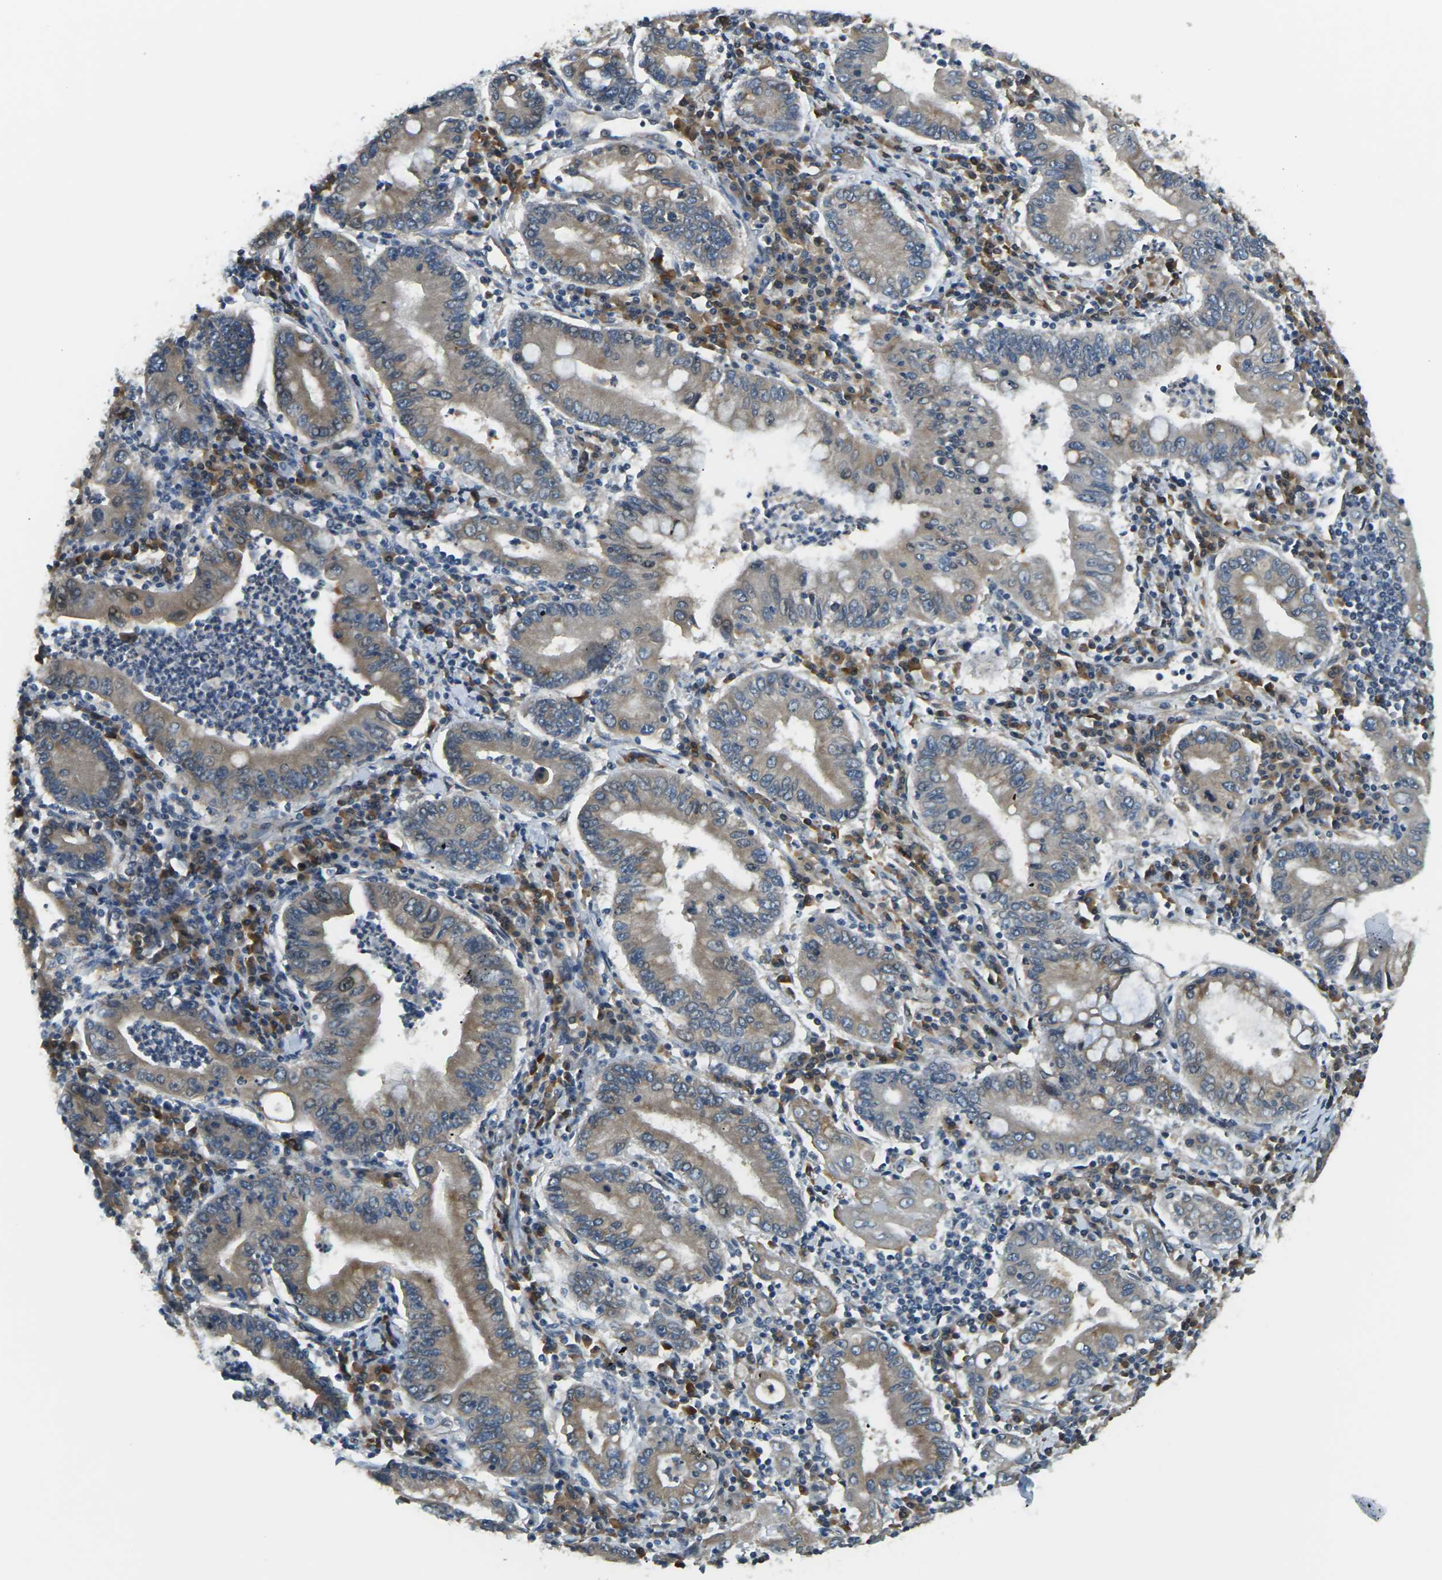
{"staining": {"intensity": "moderate", "quantity": ">75%", "location": "cytoplasmic/membranous"}, "tissue": "stomach cancer", "cell_type": "Tumor cells", "image_type": "cancer", "snomed": [{"axis": "morphology", "description": "Normal tissue, NOS"}, {"axis": "morphology", "description": "Adenocarcinoma, NOS"}, {"axis": "topography", "description": "Esophagus"}, {"axis": "topography", "description": "Stomach, upper"}, {"axis": "topography", "description": "Peripheral nerve tissue"}], "caption": "Moderate cytoplasmic/membranous protein expression is seen in approximately >75% of tumor cells in stomach adenocarcinoma.", "gene": "SLC13A3", "patient": {"sex": "male", "age": 62}}